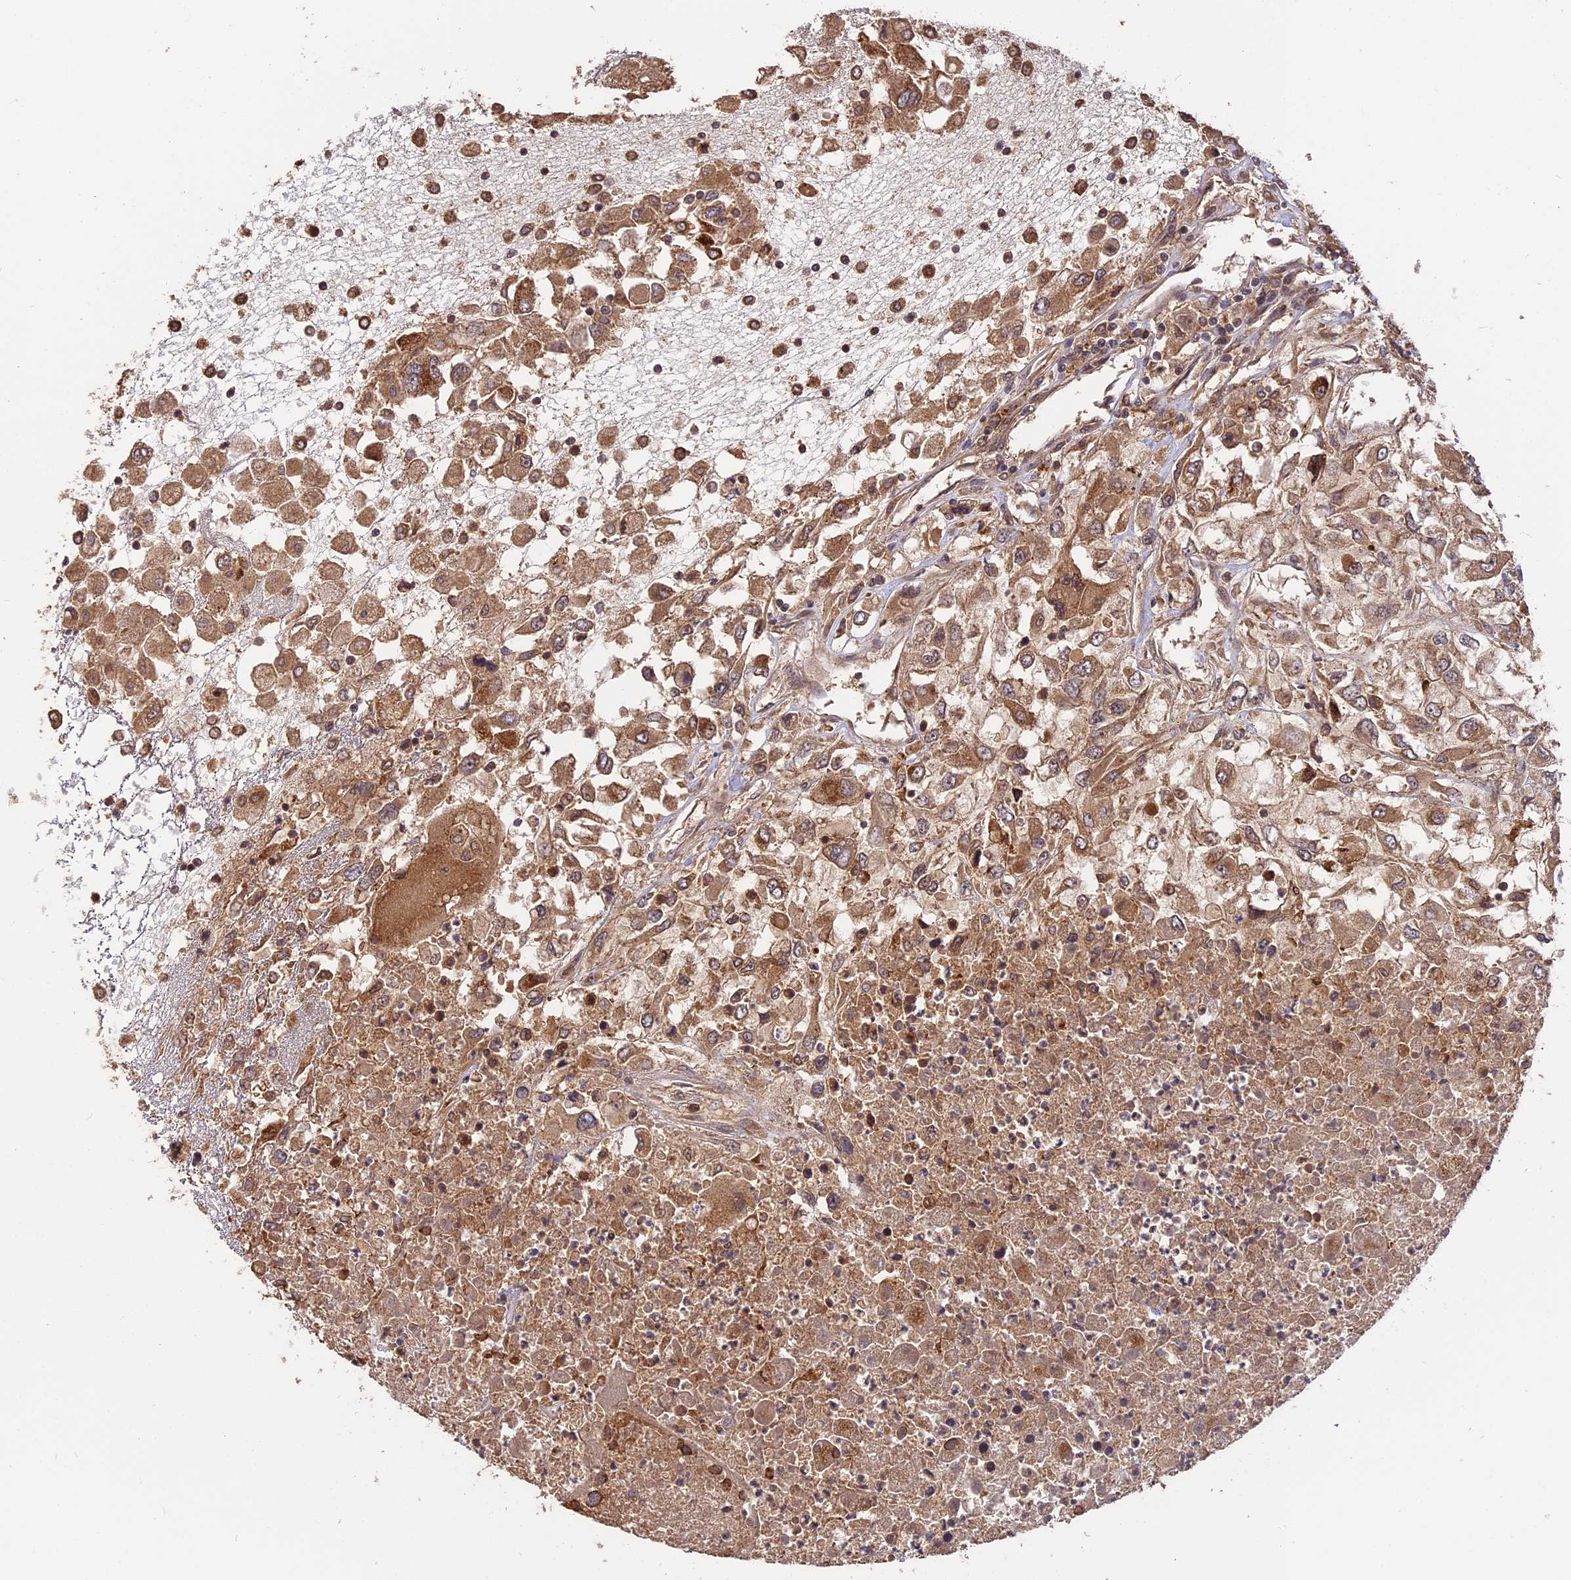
{"staining": {"intensity": "moderate", "quantity": ">75%", "location": "cytoplasmic/membranous"}, "tissue": "renal cancer", "cell_type": "Tumor cells", "image_type": "cancer", "snomed": [{"axis": "morphology", "description": "Adenocarcinoma, NOS"}, {"axis": "topography", "description": "Kidney"}], "caption": "Tumor cells display medium levels of moderate cytoplasmic/membranous expression in approximately >75% of cells in human renal adenocarcinoma. Using DAB (brown) and hematoxylin (blue) stains, captured at high magnification using brightfield microscopy.", "gene": "ESCO1", "patient": {"sex": "female", "age": 52}}